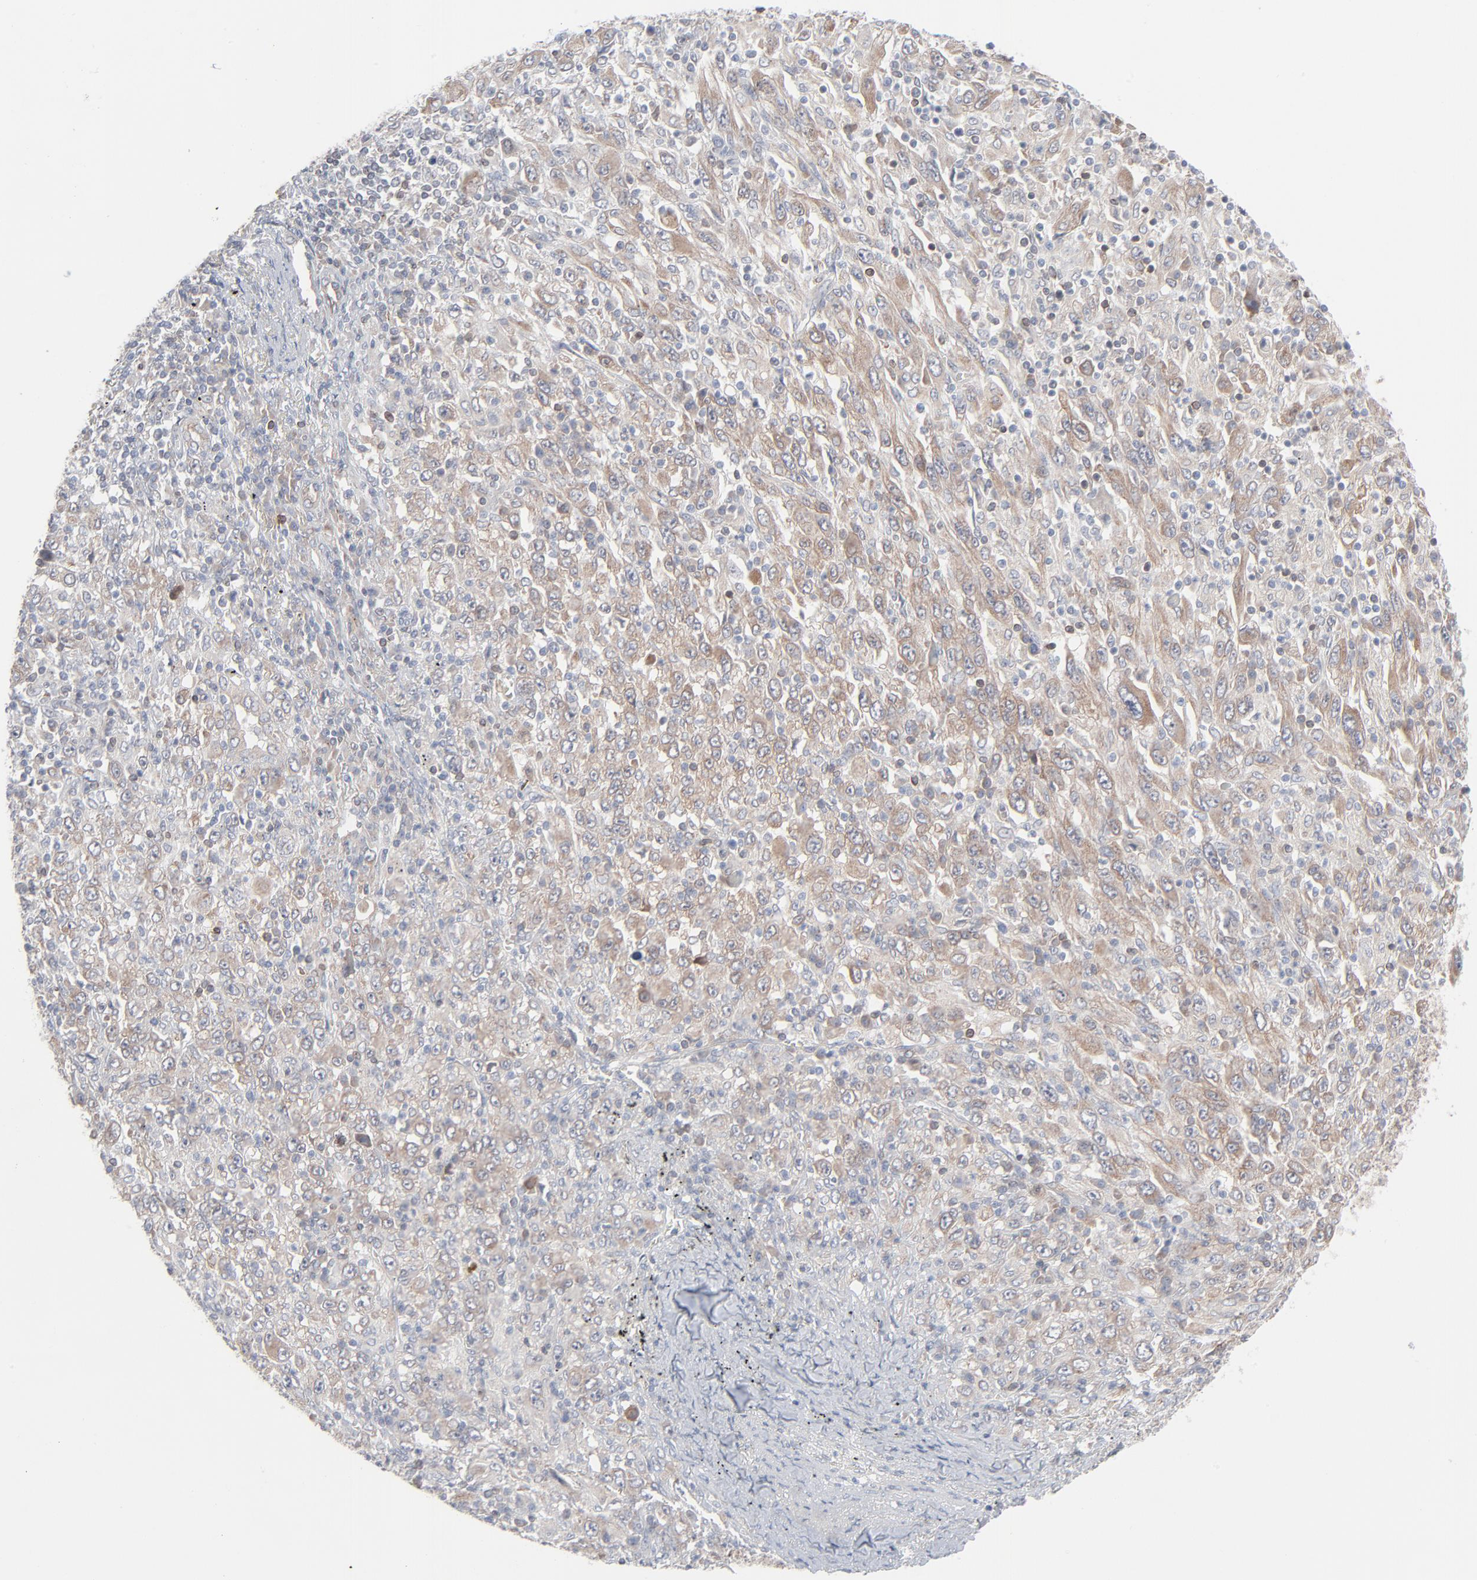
{"staining": {"intensity": "weak", "quantity": ">75%", "location": "cytoplasmic/membranous"}, "tissue": "melanoma", "cell_type": "Tumor cells", "image_type": "cancer", "snomed": [{"axis": "morphology", "description": "Malignant melanoma, Metastatic site"}, {"axis": "topography", "description": "Skin"}], "caption": "Tumor cells reveal low levels of weak cytoplasmic/membranous positivity in about >75% of cells in human melanoma.", "gene": "KDSR", "patient": {"sex": "female", "age": 56}}